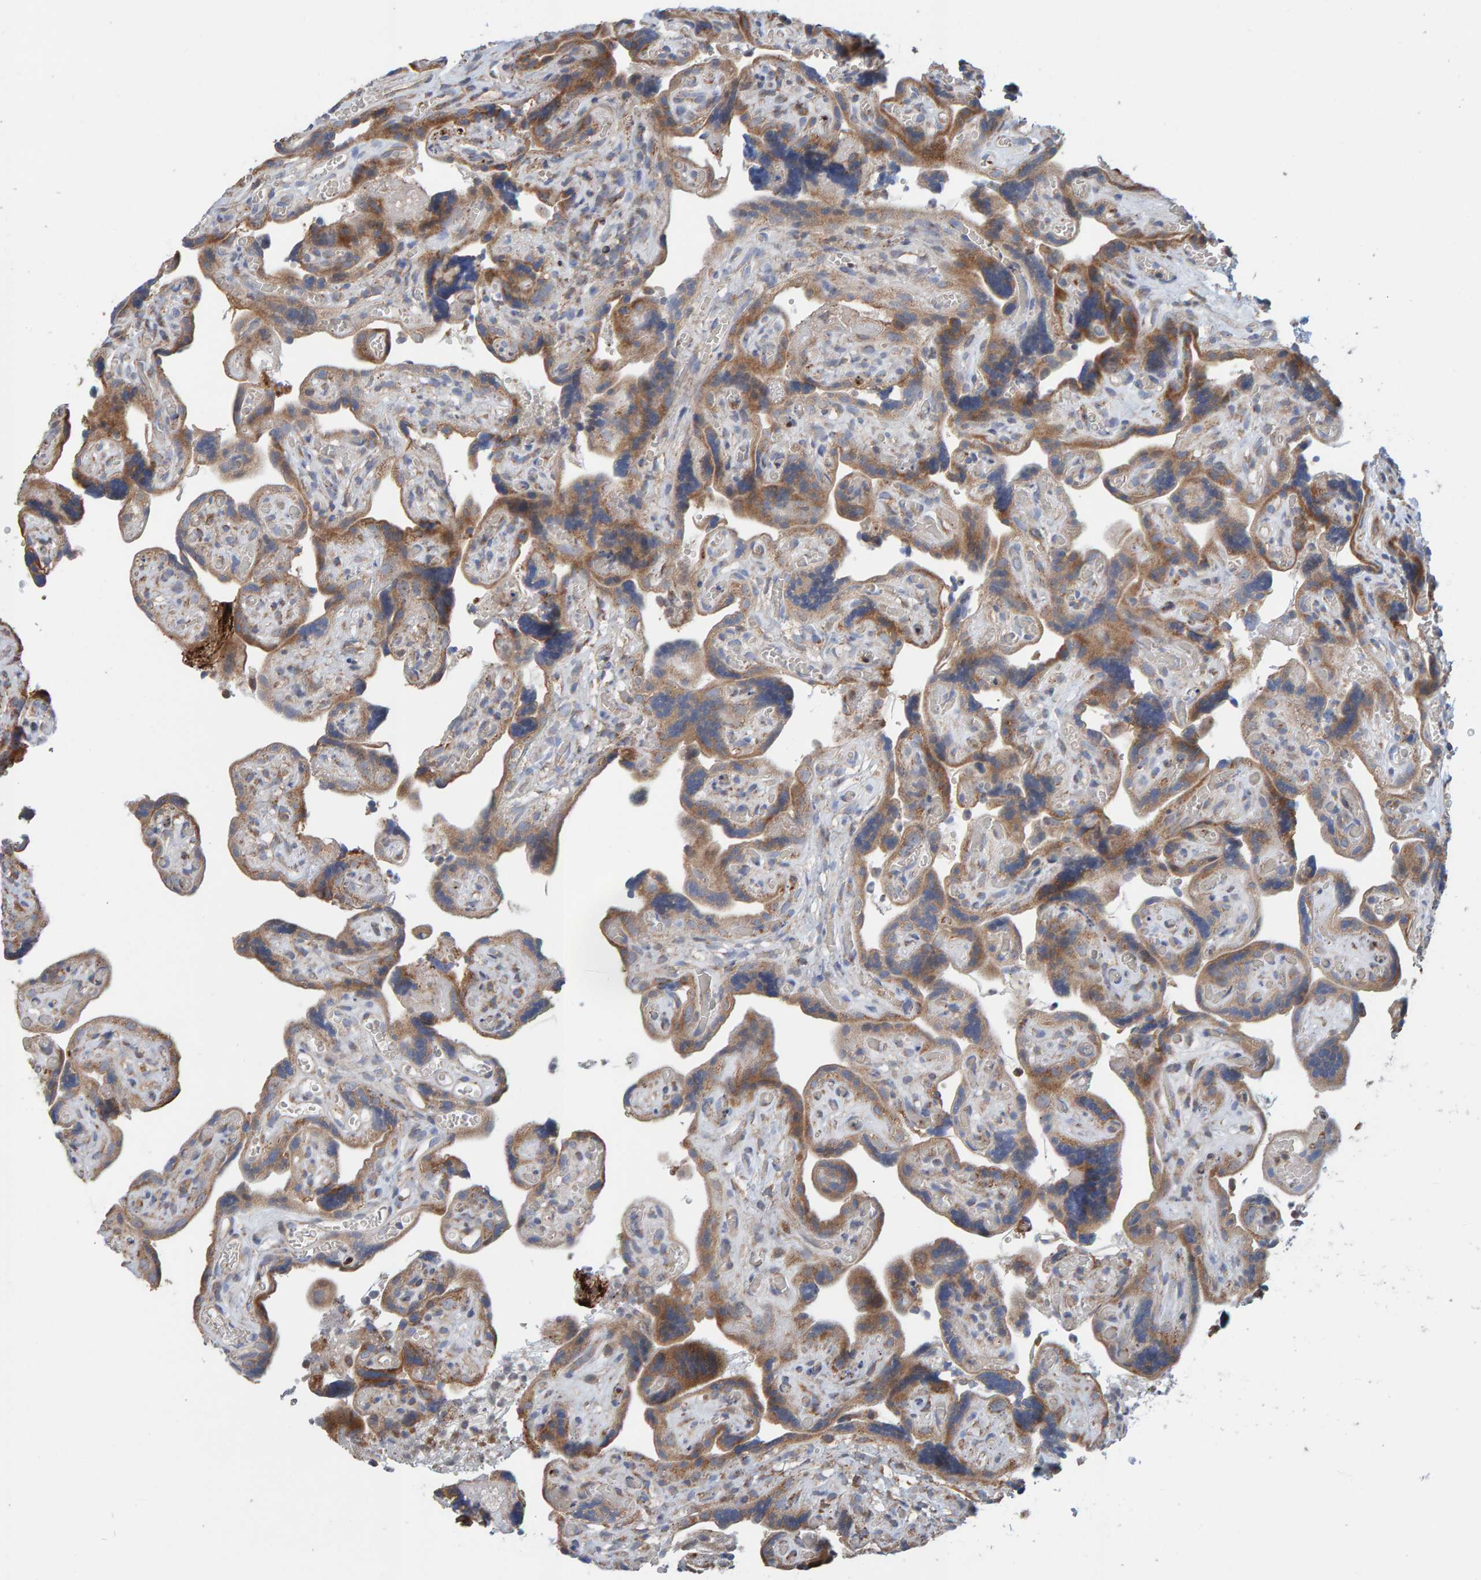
{"staining": {"intensity": "moderate", "quantity": ">75%", "location": "cytoplasmic/membranous"}, "tissue": "placenta", "cell_type": "Decidual cells", "image_type": "normal", "snomed": [{"axis": "morphology", "description": "Normal tissue, NOS"}, {"axis": "topography", "description": "Placenta"}], "caption": "Immunohistochemical staining of unremarkable placenta shows moderate cytoplasmic/membranous protein staining in about >75% of decidual cells. Nuclei are stained in blue.", "gene": "MRPL45", "patient": {"sex": "female", "age": 30}}